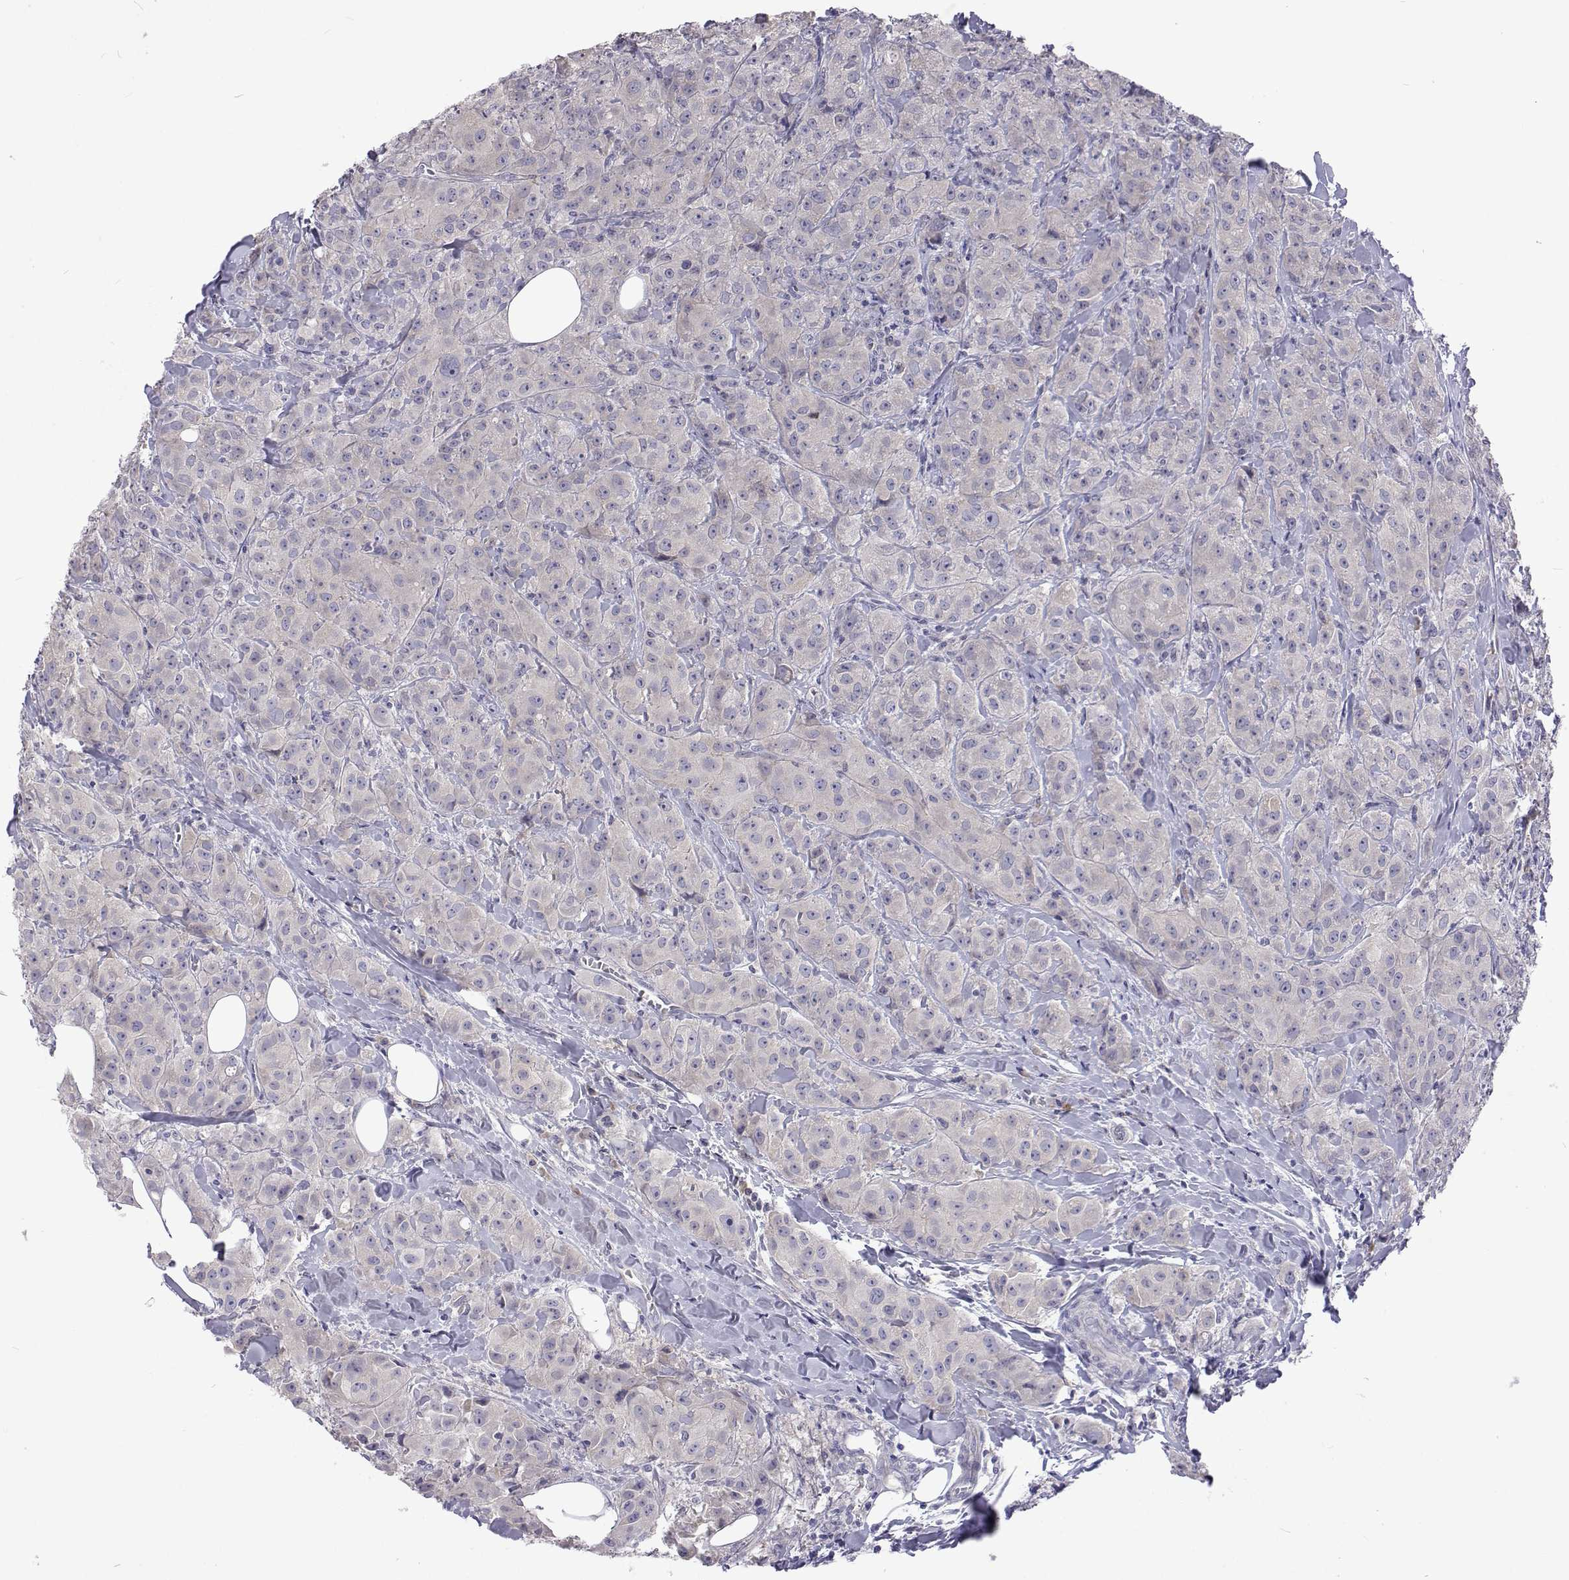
{"staining": {"intensity": "negative", "quantity": "none", "location": "none"}, "tissue": "breast cancer", "cell_type": "Tumor cells", "image_type": "cancer", "snomed": [{"axis": "morphology", "description": "Duct carcinoma"}, {"axis": "topography", "description": "Breast"}], "caption": "Human intraductal carcinoma (breast) stained for a protein using IHC demonstrates no staining in tumor cells.", "gene": "NPR3", "patient": {"sex": "female", "age": 43}}